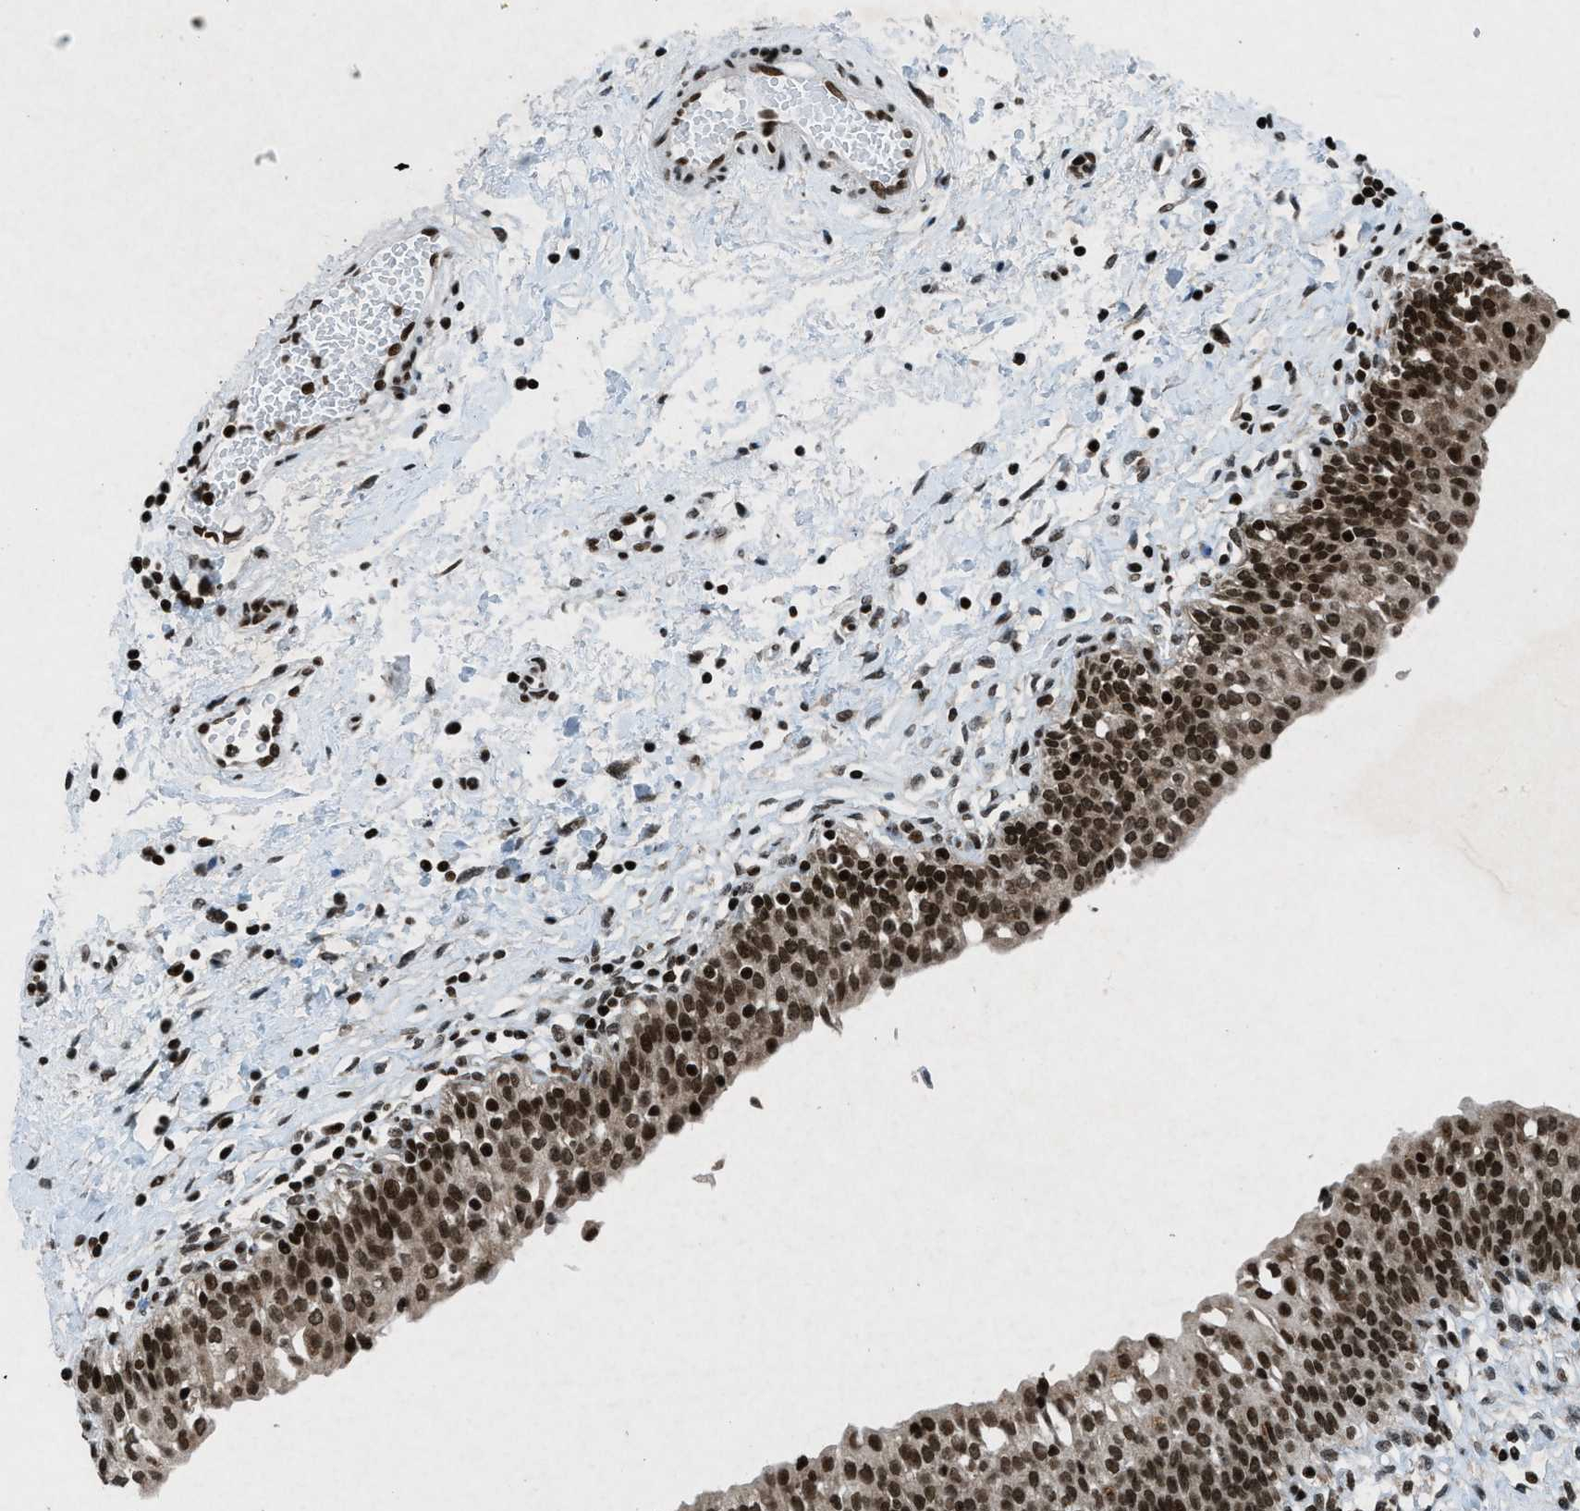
{"staining": {"intensity": "strong", "quantity": ">75%", "location": "nuclear"}, "tissue": "urinary bladder", "cell_type": "Urothelial cells", "image_type": "normal", "snomed": [{"axis": "morphology", "description": "Normal tissue, NOS"}, {"axis": "topography", "description": "Urinary bladder"}], "caption": "Urothelial cells demonstrate strong nuclear expression in about >75% of cells in normal urinary bladder.", "gene": "NXF1", "patient": {"sex": "male", "age": 55}}